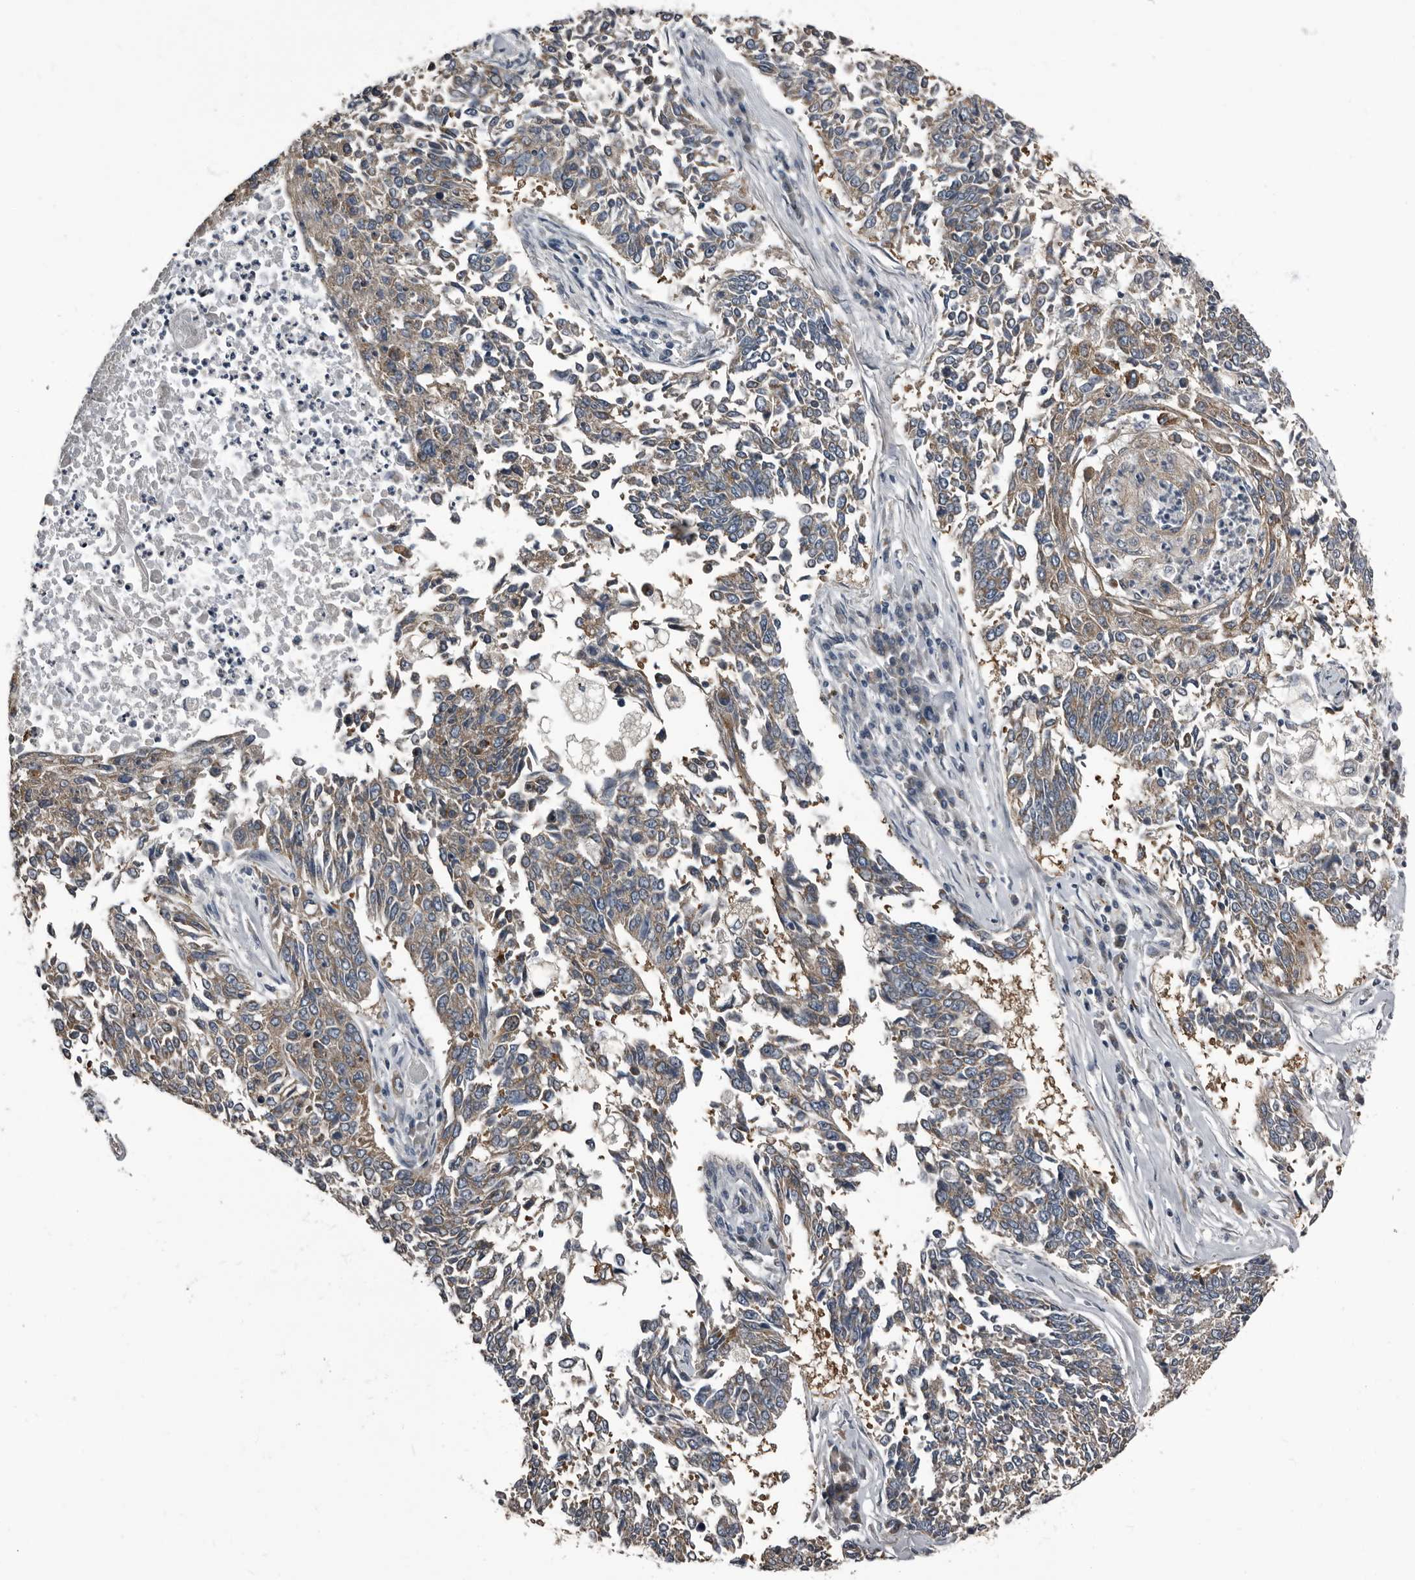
{"staining": {"intensity": "weak", "quantity": "25%-75%", "location": "cytoplasmic/membranous"}, "tissue": "lung cancer", "cell_type": "Tumor cells", "image_type": "cancer", "snomed": [{"axis": "morphology", "description": "Normal tissue, NOS"}, {"axis": "morphology", "description": "Squamous cell carcinoma, NOS"}, {"axis": "topography", "description": "Cartilage tissue"}, {"axis": "topography", "description": "Bronchus"}, {"axis": "topography", "description": "Lung"}], "caption": "Protein staining displays weak cytoplasmic/membranous staining in approximately 25%-75% of tumor cells in lung cancer (squamous cell carcinoma). The staining was performed using DAB to visualize the protein expression in brown, while the nuclei were stained in blue with hematoxylin (Magnification: 20x).", "gene": "TPD52L1", "patient": {"sex": "female", "age": 49}}